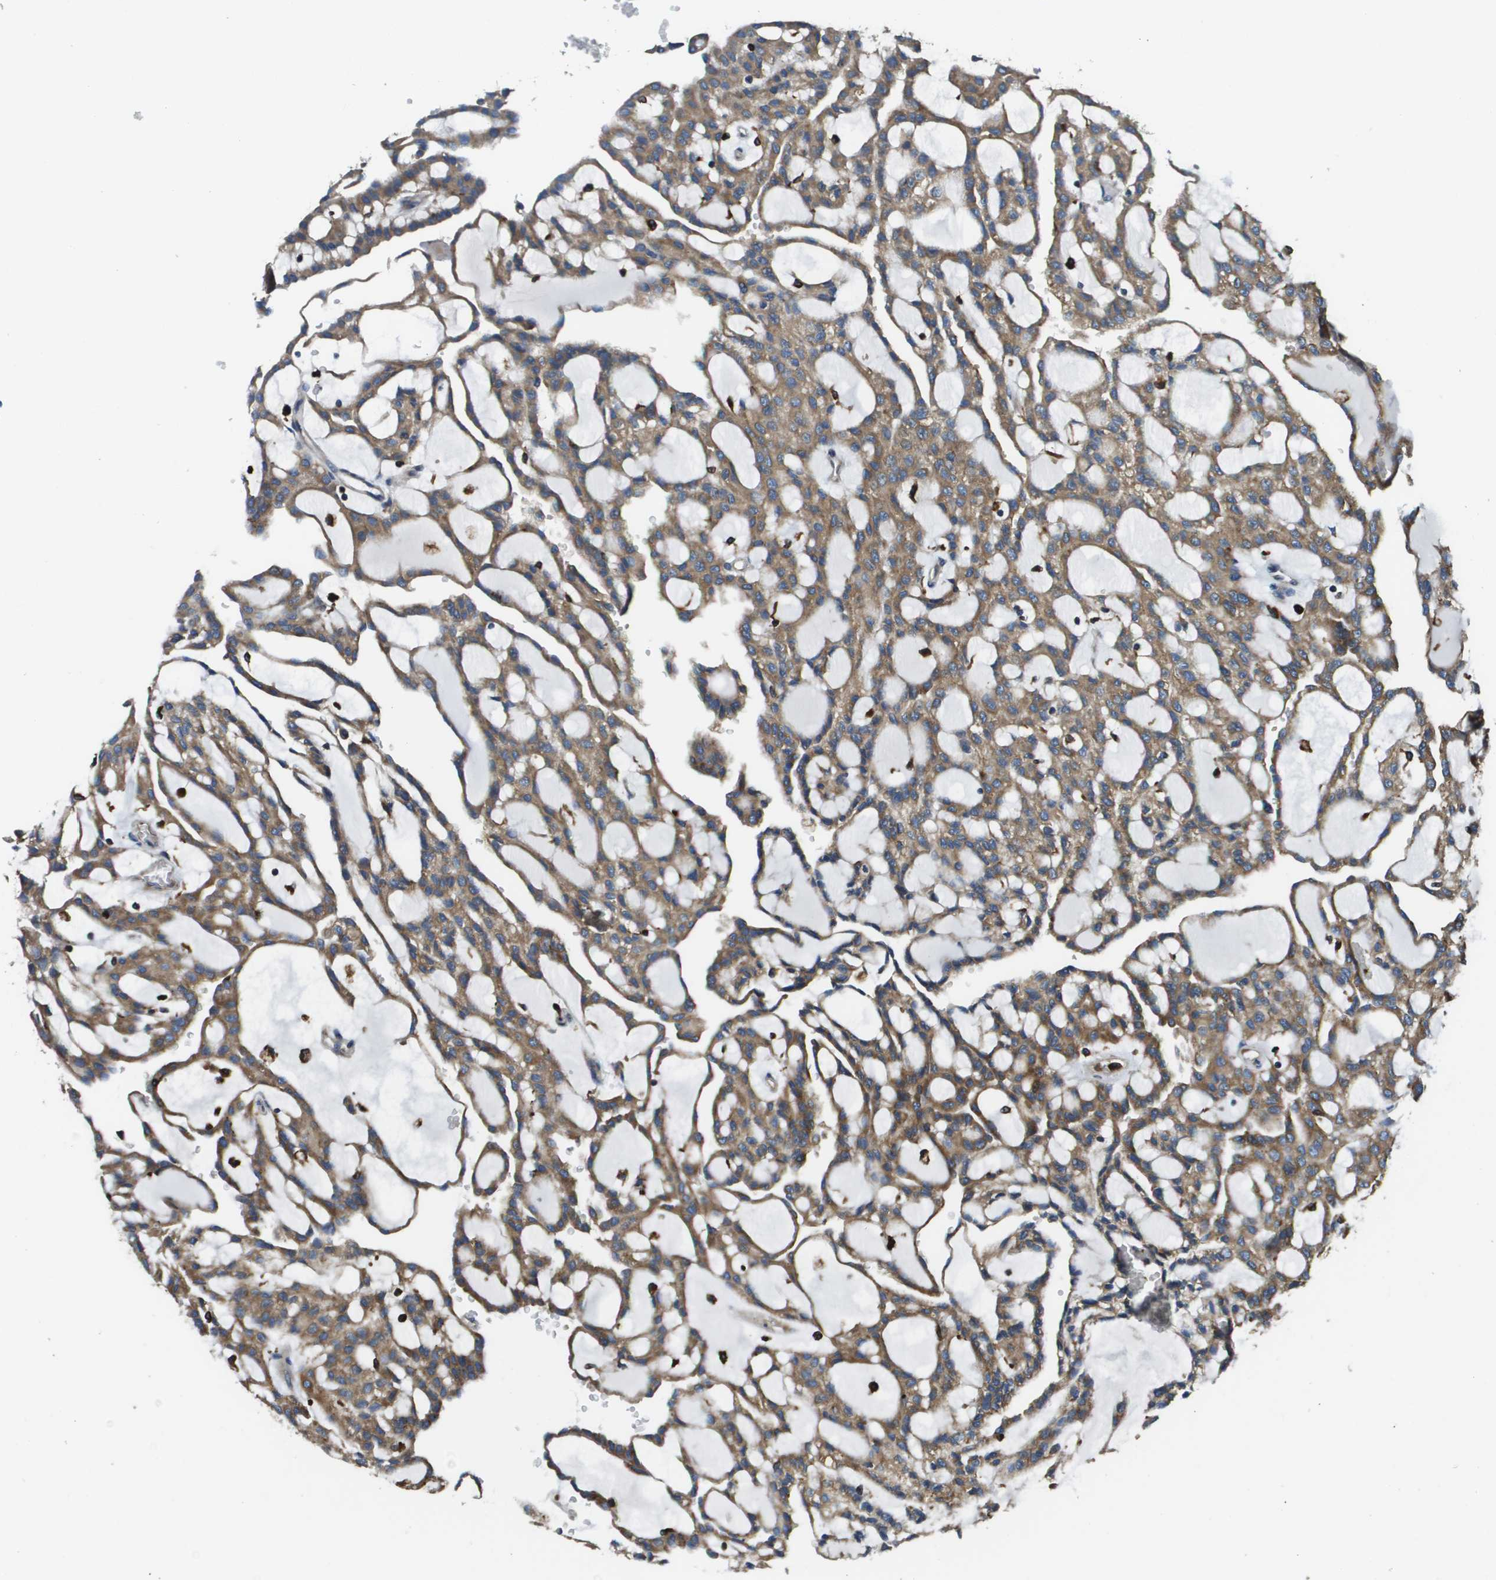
{"staining": {"intensity": "moderate", "quantity": ">75%", "location": "cytoplasmic/membranous"}, "tissue": "renal cancer", "cell_type": "Tumor cells", "image_type": "cancer", "snomed": [{"axis": "morphology", "description": "Adenocarcinoma, NOS"}, {"axis": "topography", "description": "Kidney"}], "caption": "Adenocarcinoma (renal) stained with a protein marker shows moderate staining in tumor cells.", "gene": "CNPY3", "patient": {"sex": "male", "age": 63}}